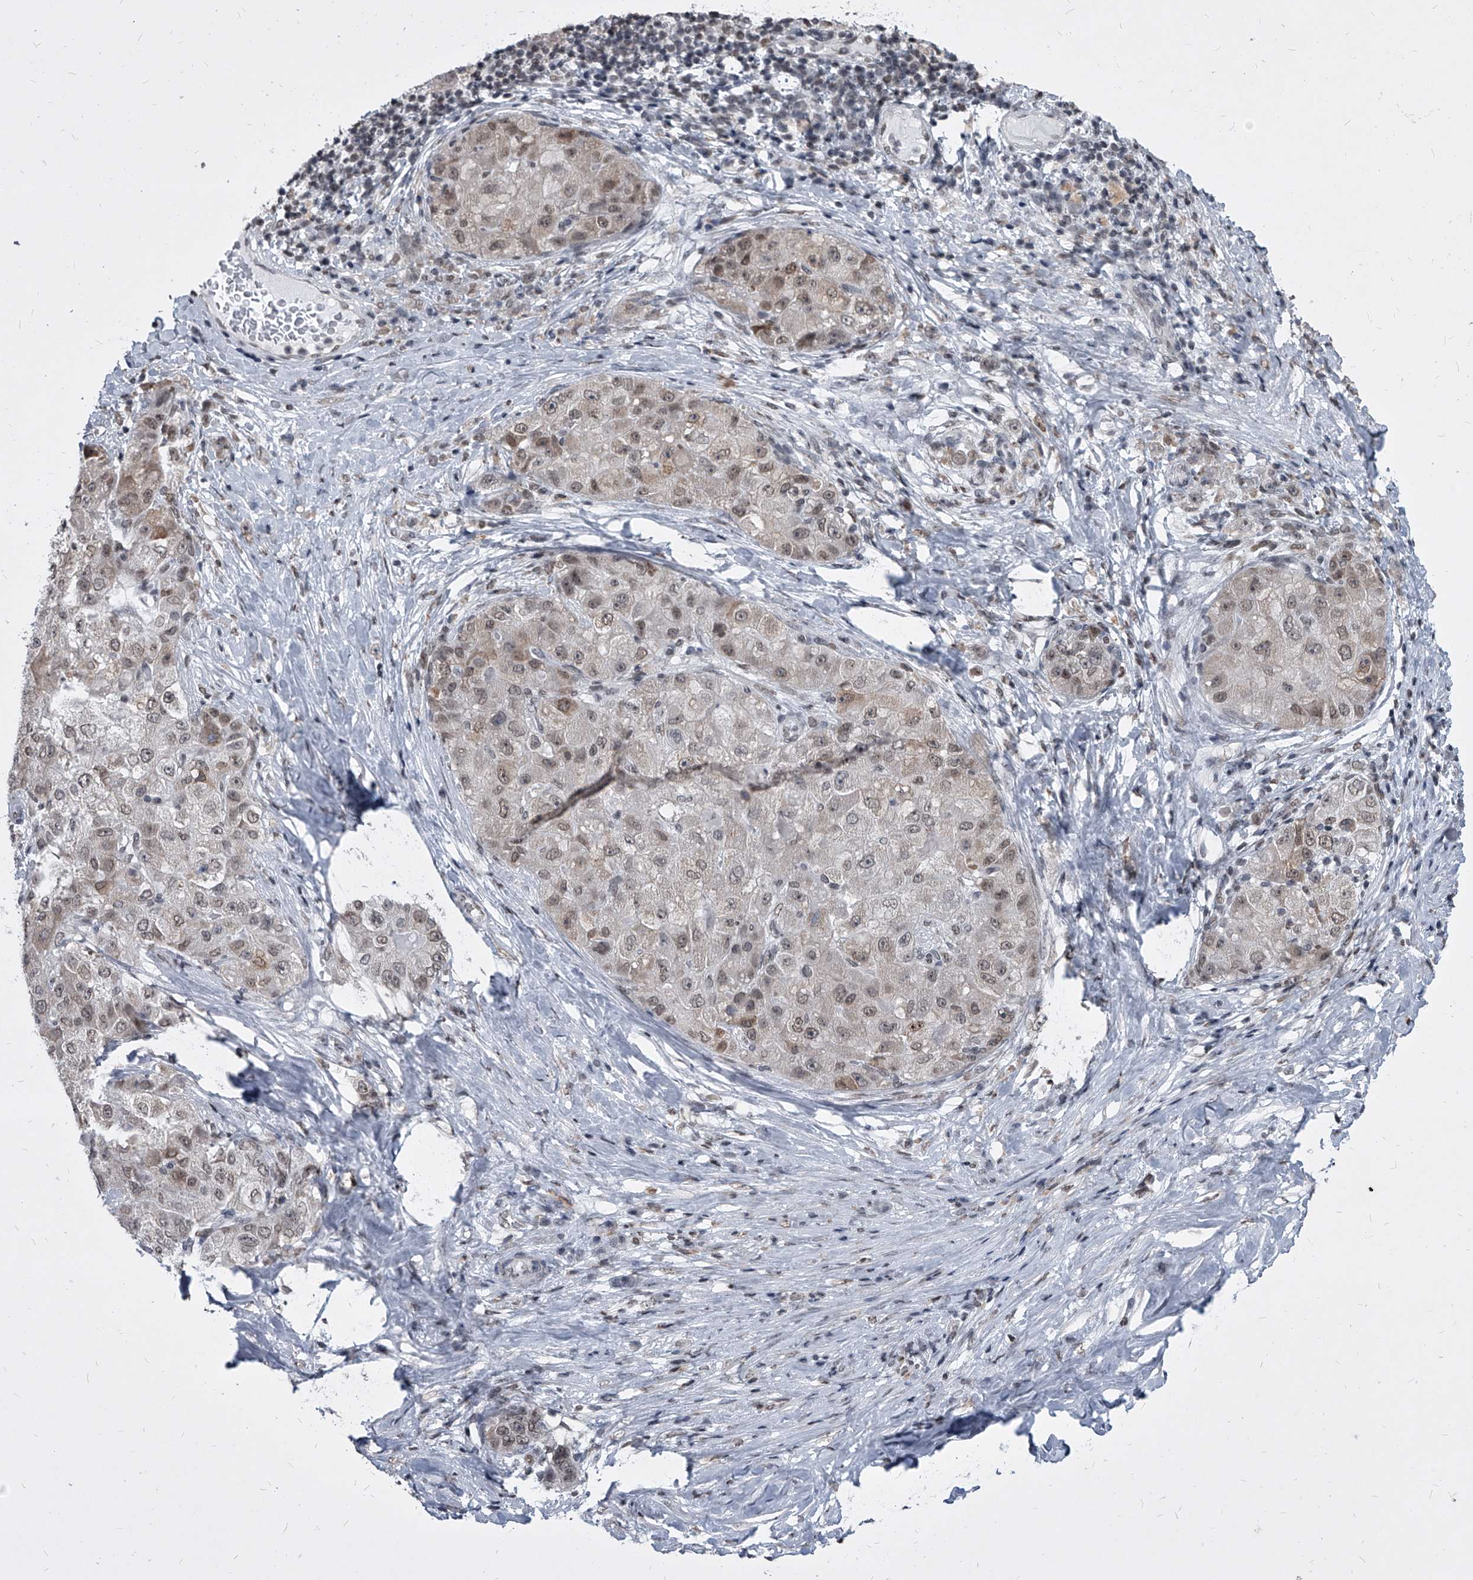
{"staining": {"intensity": "weak", "quantity": "25%-75%", "location": "nuclear"}, "tissue": "liver cancer", "cell_type": "Tumor cells", "image_type": "cancer", "snomed": [{"axis": "morphology", "description": "Carcinoma, Hepatocellular, NOS"}, {"axis": "topography", "description": "Liver"}], "caption": "DAB (3,3'-diaminobenzidine) immunohistochemical staining of human hepatocellular carcinoma (liver) reveals weak nuclear protein staining in approximately 25%-75% of tumor cells.", "gene": "PPIL4", "patient": {"sex": "male", "age": 80}}